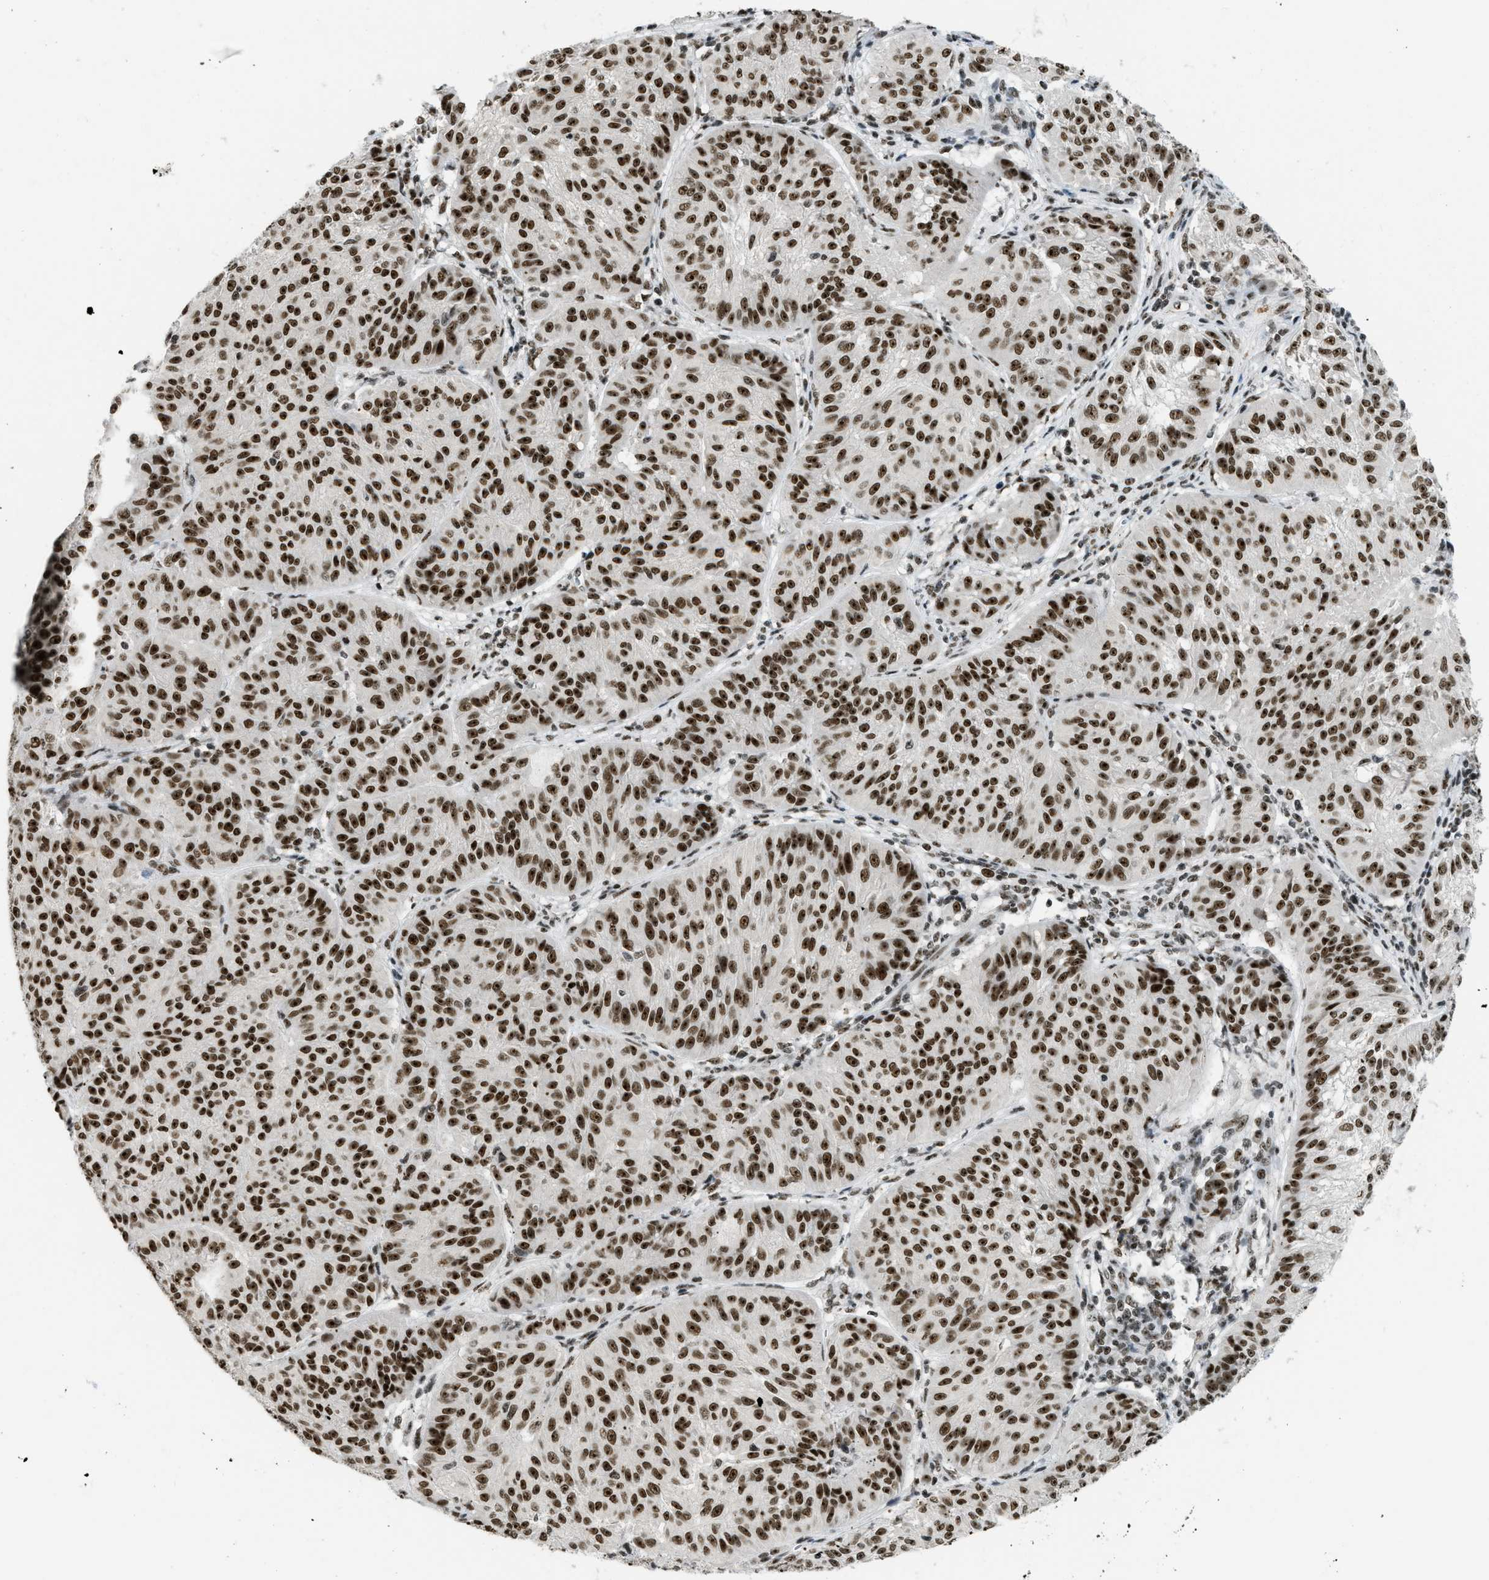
{"staining": {"intensity": "strong", "quantity": ">75%", "location": "nuclear"}, "tissue": "melanoma", "cell_type": "Tumor cells", "image_type": "cancer", "snomed": [{"axis": "morphology", "description": "Malignant melanoma, NOS"}, {"axis": "topography", "description": "Skin"}], "caption": "A brown stain labels strong nuclear expression of a protein in melanoma tumor cells.", "gene": "URB1", "patient": {"sex": "female", "age": 72}}